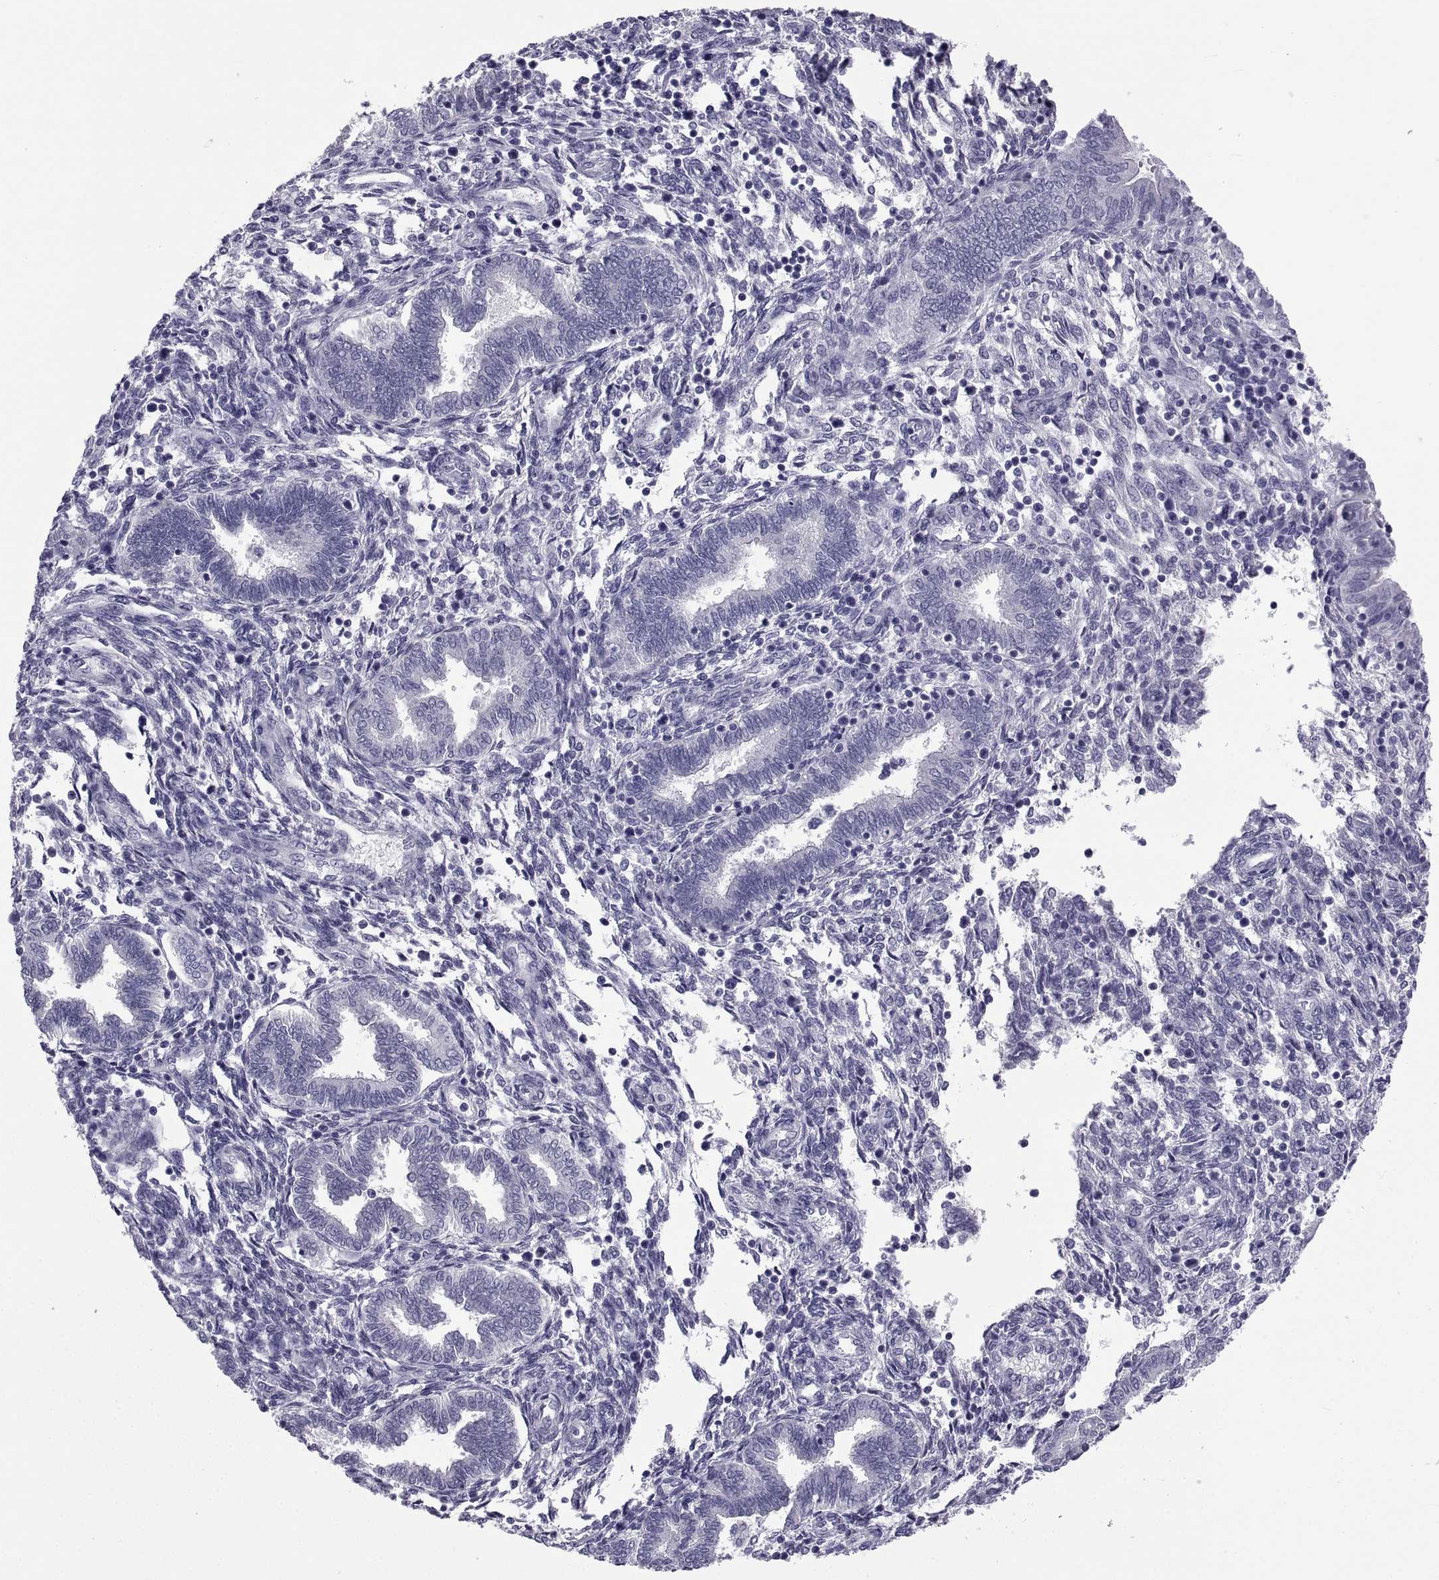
{"staining": {"intensity": "negative", "quantity": "none", "location": "none"}, "tissue": "endometrium", "cell_type": "Cells in endometrial stroma", "image_type": "normal", "snomed": [{"axis": "morphology", "description": "Normal tissue, NOS"}, {"axis": "topography", "description": "Endometrium"}], "caption": "This is an IHC image of normal endometrium. There is no positivity in cells in endometrial stroma.", "gene": "MAGEB1", "patient": {"sex": "female", "age": 42}}